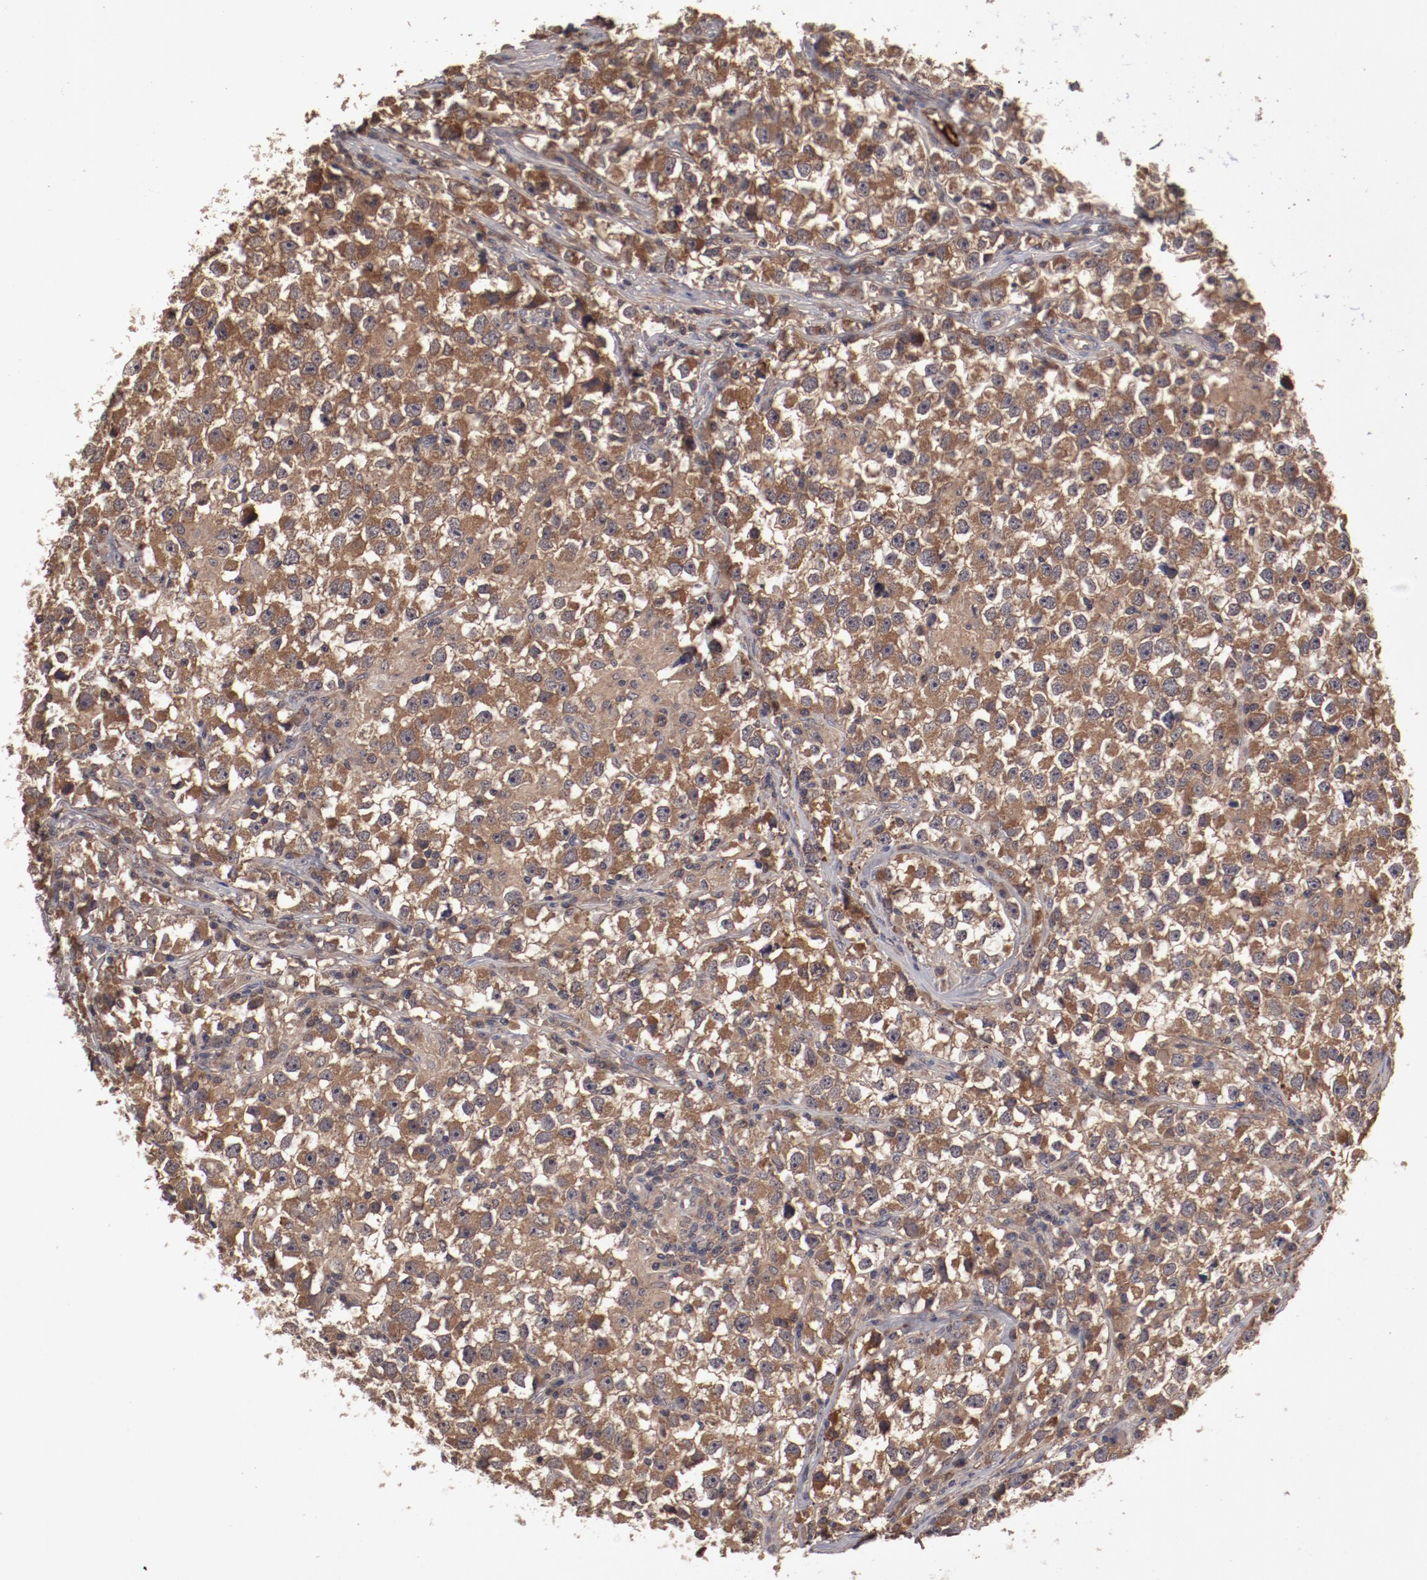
{"staining": {"intensity": "moderate", "quantity": ">75%", "location": "cytoplasmic/membranous"}, "tissue": "testis cancer", "cell_type": "Tumor cells", "image_type": "cancer", "snomed": [{"axis": "morphology", "description": "Seminoma, NOS"}, {"axis": "topography", "description": "Testis"}], "caption": "Protein staining reveals moderate cytoplasmic/membranous positivity in about >75% of tumor cells in seminoma (testis).", "gene": "CP", "patient": {"sex": "male", "age": 33}}